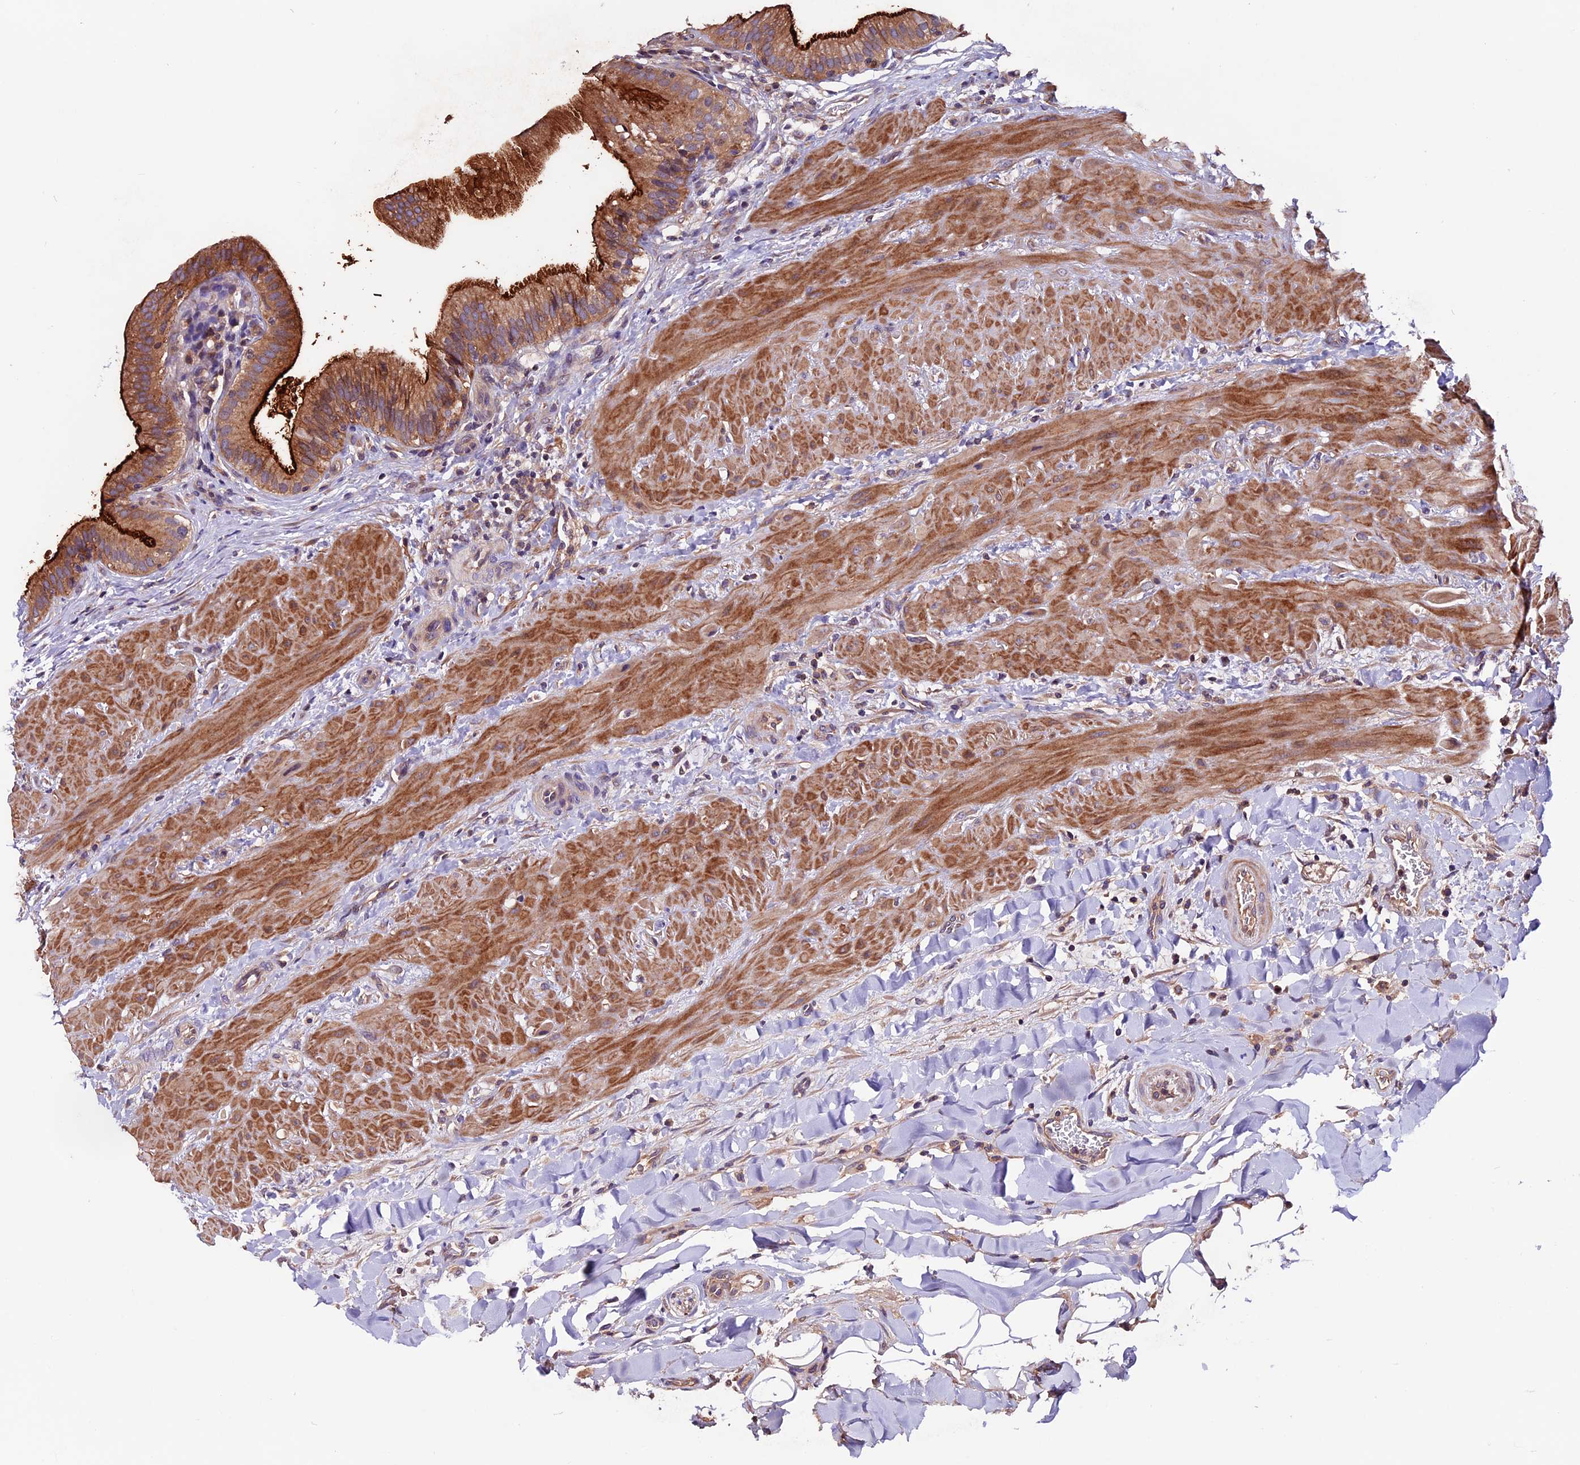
{"staining": {"intensity": "strong", "quantity": ">75%", "location": "cytoplasmic/membranous"}, "tissue": "gallbladder", "cell_type": "Glandular cells", "image_type": "normal", "snomed": [{"axis": "morphology", "description": "Normal tissue, NOS"}, {"axis": "topography", "description": "Gallbladder"}], "caption": "Gallbladder stained for a protein (brown) reveals strong cytoplasmic/membranous positive expression in about >75% of glandular cells.", "gene": "ZNF598", "patient": {"sex": "male", "age": 24}}